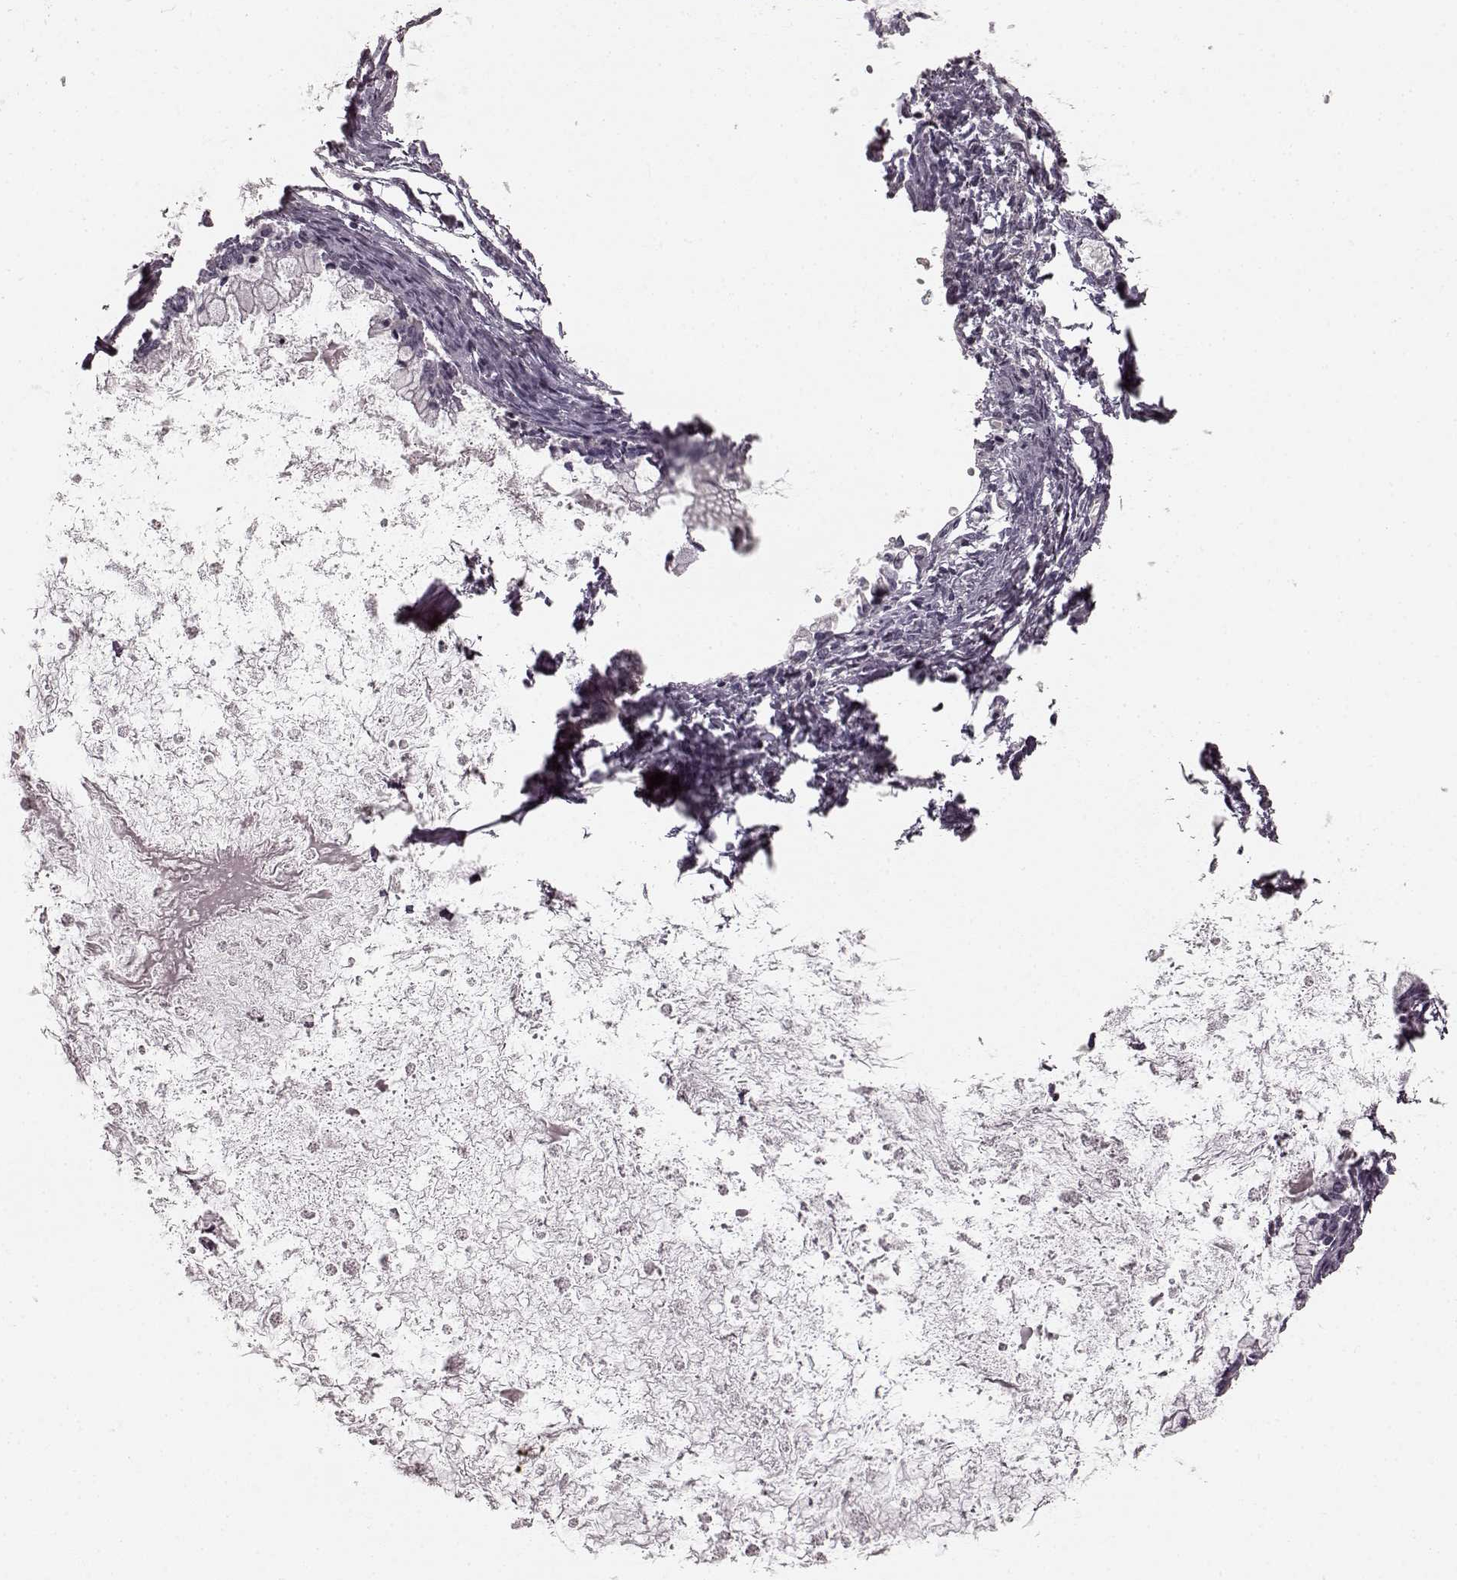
{"staining": {"intensity": "negative", "quantity": "none", "location": "none"}, "tissue": "ovarian cancer", "cell_type": "Tumor cells", "image_type": "cancer", "snomed": [{"axis": "morphology", "description": "Cystadenocarcinoma, mucinous, NOS"}, {"axis": "topography", "description": "Ovary"}], "caption": "Tumor cells show no significant protein staining in ovarian mucinous cystadenocarcinoma.", "gene": "PRKCE", "patient": {"sex": "female", "age": 67}}